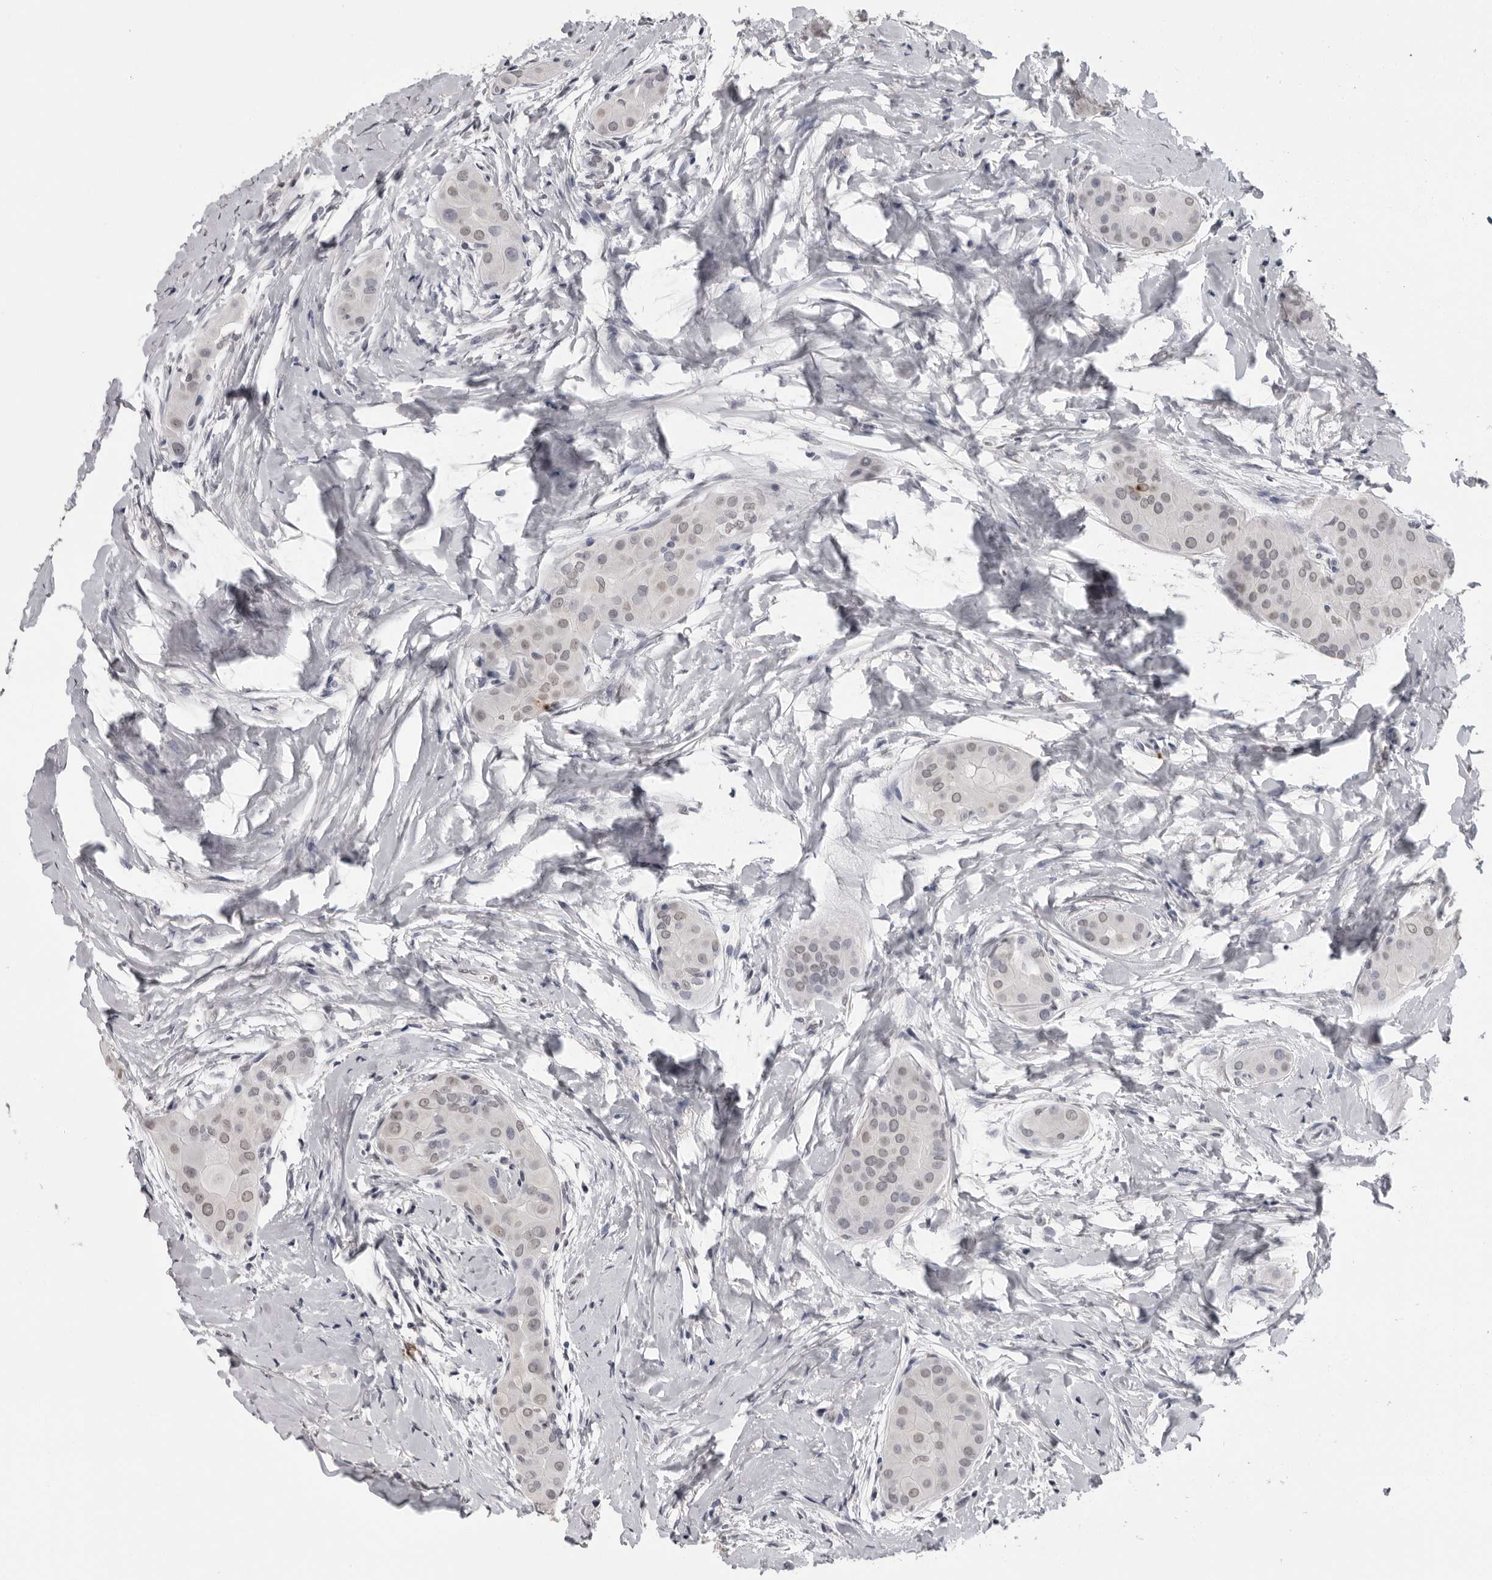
{"staining": {"intensity": "weak", "quantity": ">75%", "location": "nuclear"}, "tissue": "thyroid cancer", "cell_type": "Tumor cells", "image_type": "cancer", "snomed": [{"axis": "morphology", "description": "Papillary adenocarcinoma, NOS"}, {"axis": "topography", "description": "Thyroid gland"}], "caption": "High-magnification brightfield microscopy of thyroid papillary adenocarcinoma stained with DAB (brown) and counterstained with hematoxylin (blue). tumor cells exhibit weak nuclear expression is identified in approximately>75% of cells.", "gene": "HEPACAM", "patient": {"sex": "male", "age": 33}}